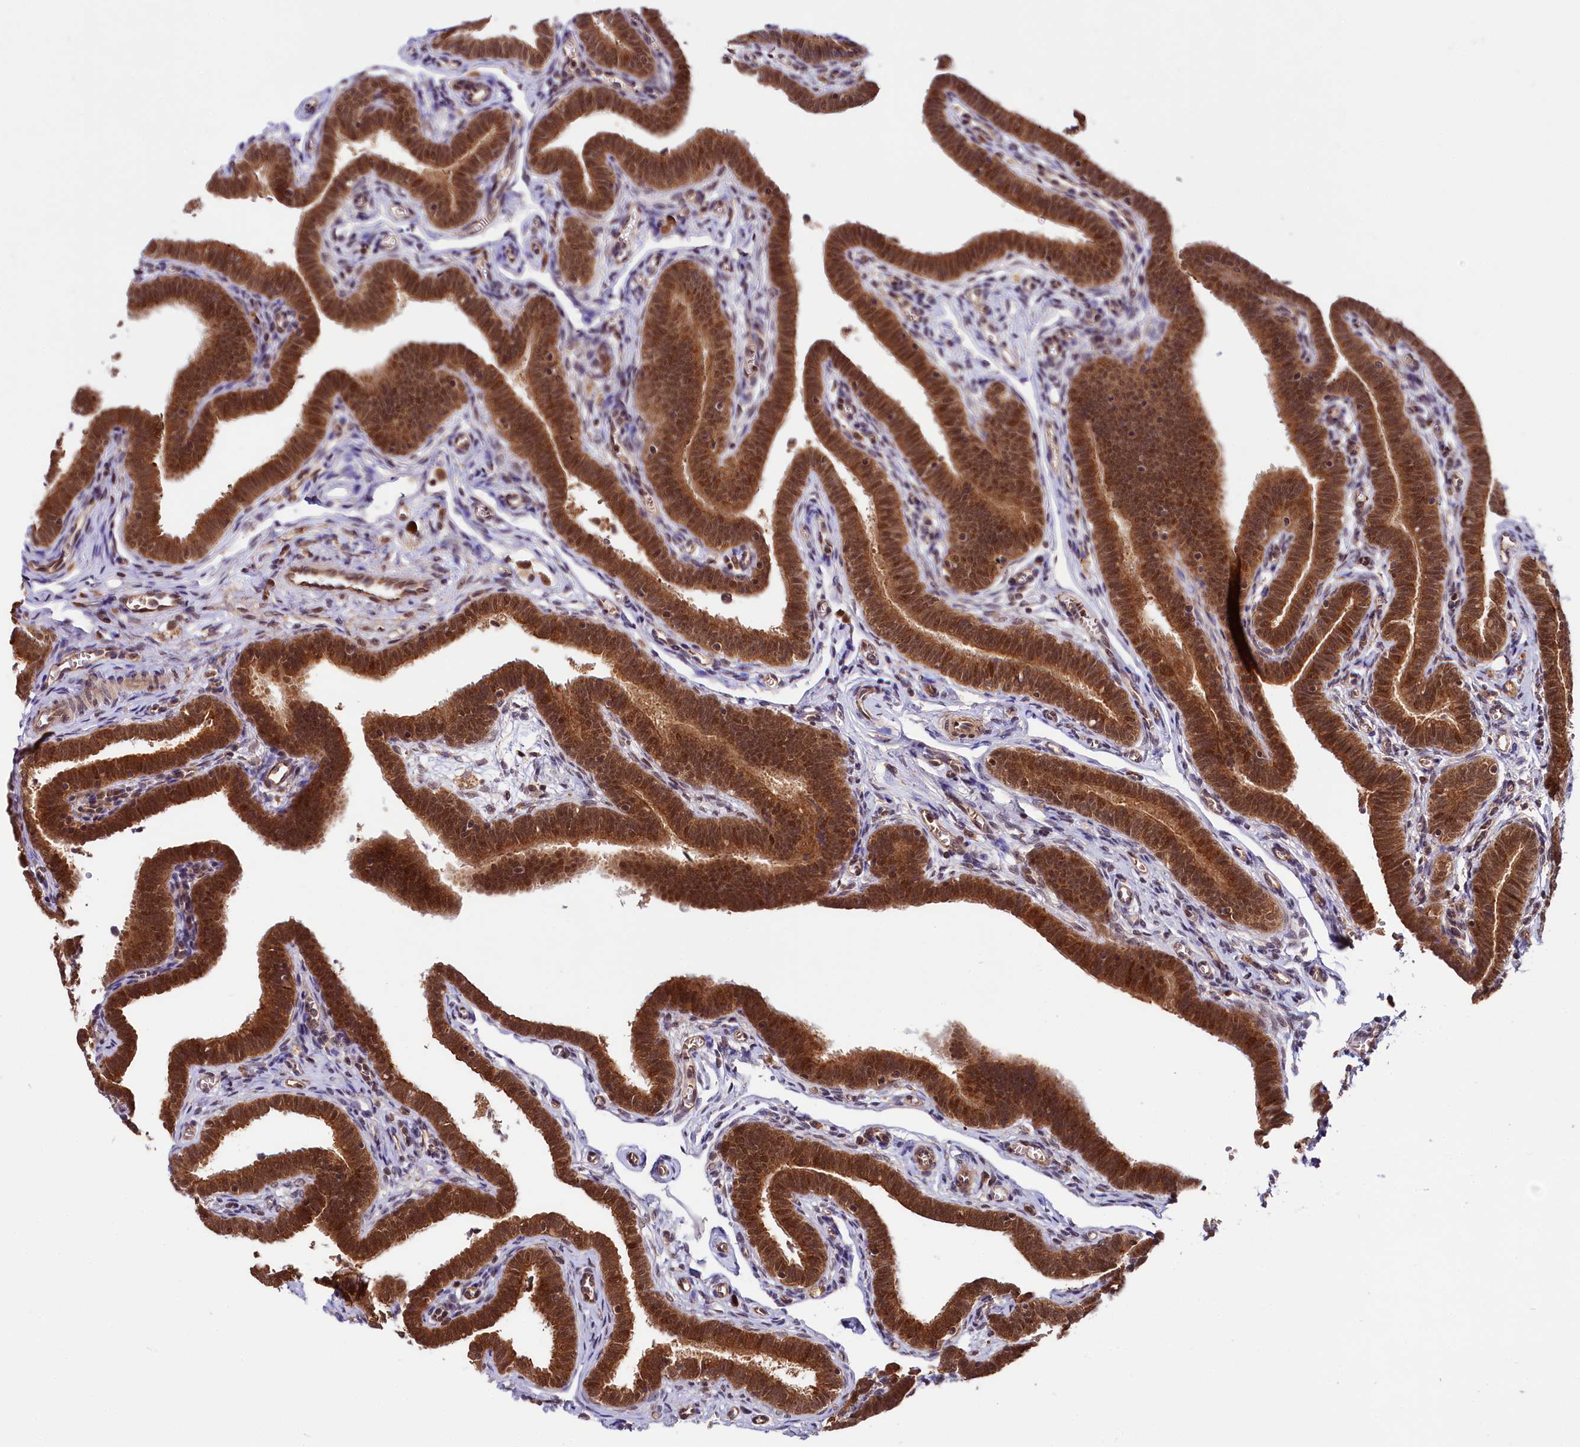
{"staining": {"intensity": "strong", "quantity": ">75%", "location": "cytoplasmic/membranous,nuclear"}, "tissue": "fallopian tube", "cell_type": "Glandular cells", "image_type": "normal", "snomed": [{"axis": "morphology", "description": "Normal tissue, NOS"}, {"axis": "topography", "description": "Fallopian tube"}], "caption": "Immunohistochemical staining of unremarkable human fallopian tube exhibits high levels of strong cytoplasmic/membranous,nuclear positivity in about >75% of glandular cells. (DAB (3,3'-diaminobenzidine) IHC, brown staining for protein, blue staining for nuclei).", "gene": "UBE3A", "patient": {"sex": "female", "age": 36}}